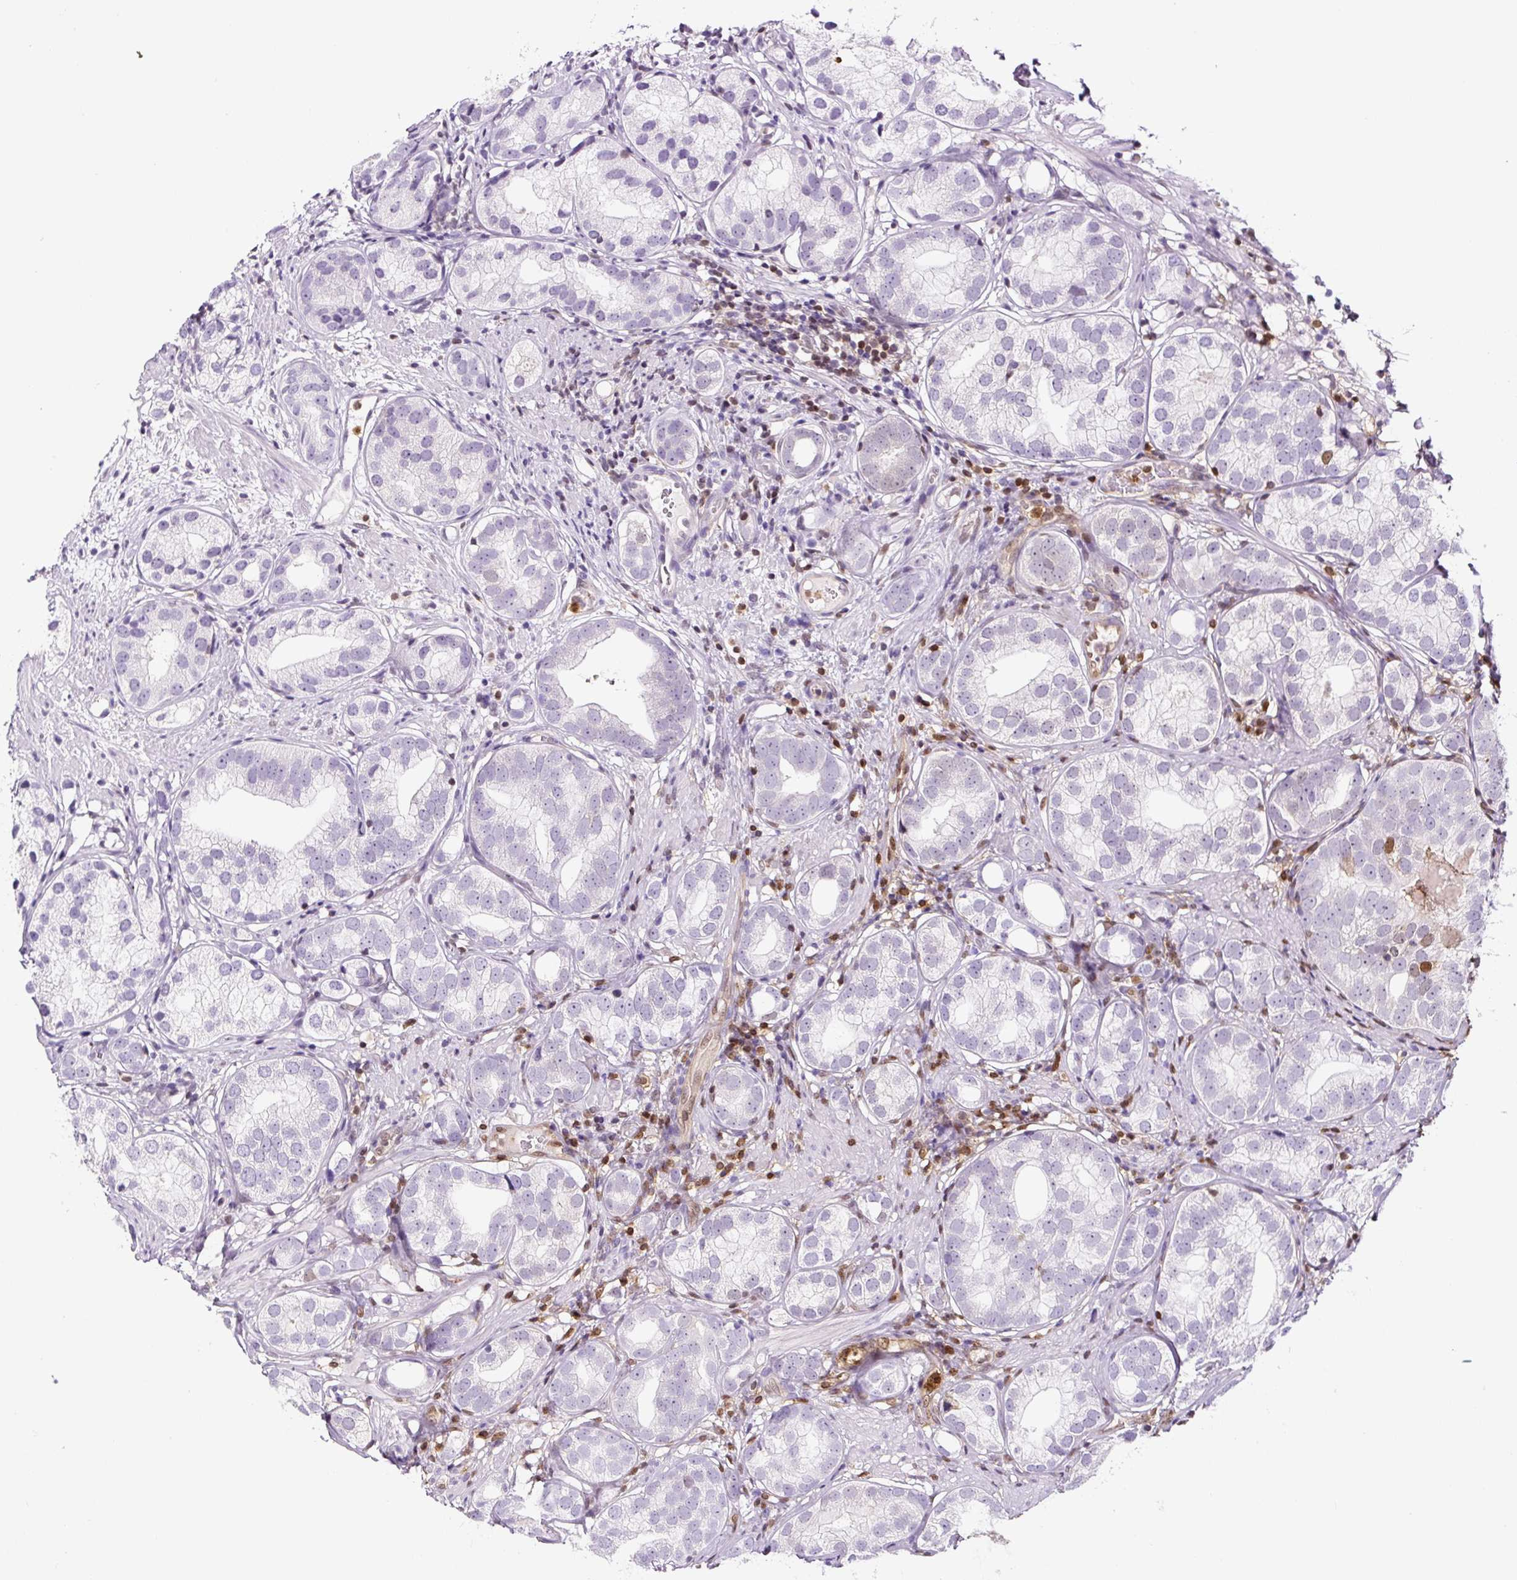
{"staining": {"intensity": "negative", "quantity": "none", "location": "none"}, "tissue": "prostate cancer", "cell_type": "Tumor cells", "image_type": "cancer", "snomed": [{"axis": "morphology", "description": "Adenocarcinoma, High grade"}, {"axis": "topography", "description": "Prostate"}], "caption": "An immunohistochemistry (IHC) micrograph of prostate cancer is shown. There is no staining in tumor cells of prostate cancer. (DAB immunohistochemistry (IHC) visualized using brightfield microscopy, high magnification).", "gene": "ANXA1", "patient": {"sex": "male", "age": 82}}